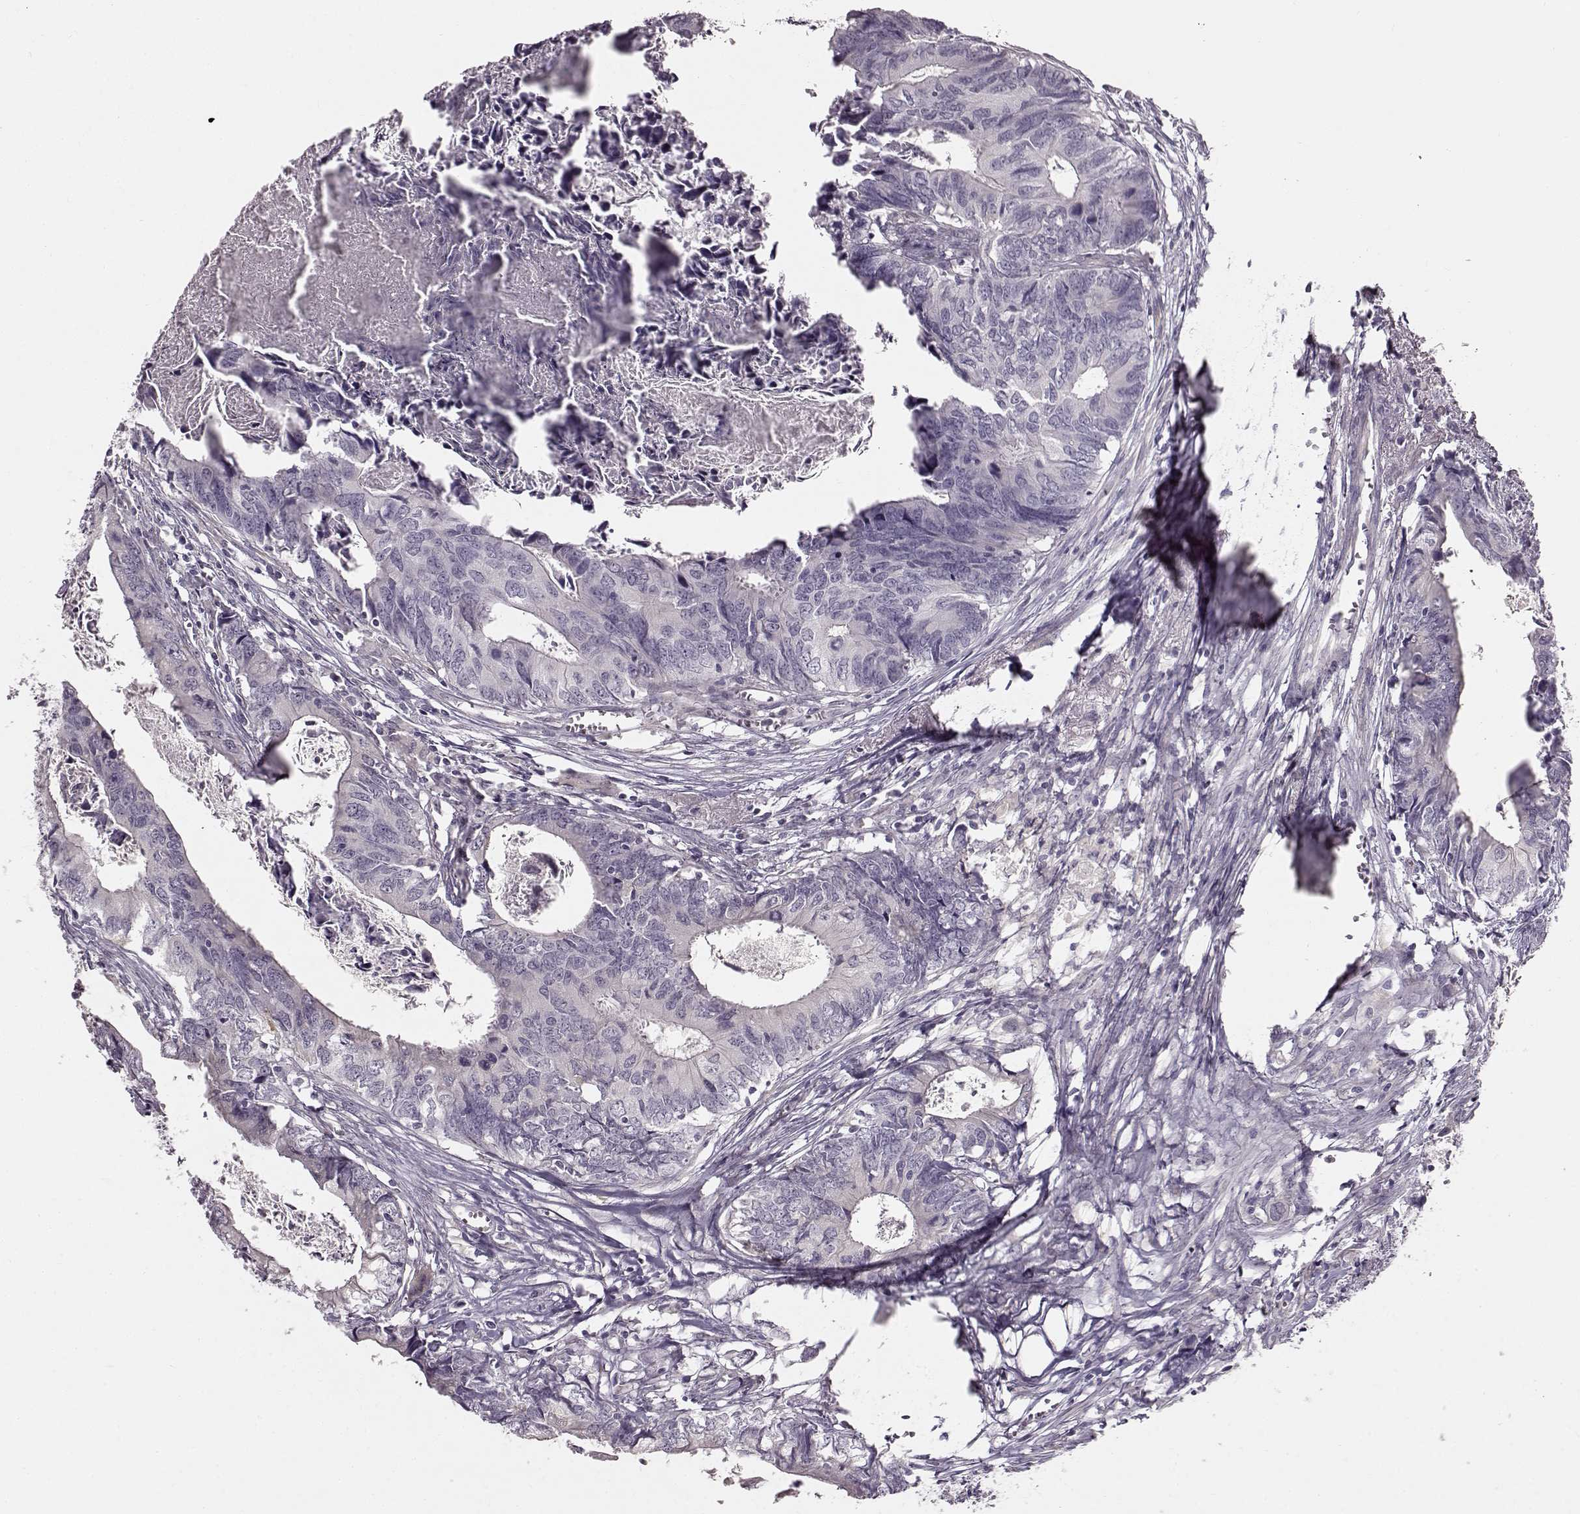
{"staining": {"intensity": "negative", "quantity": "none", "location": "none"}, "tissue": "colorectal cancer", "cell_type": "Tumor cells", "image_type": "cancer", "snomed": [{"axis": "morphology", "description": "Adenocarcinoma, NOS"}, {"axis": "topography", "description": "Colon"}], "caption": "IHC image of colorectal cancer stained for a protein (brown), which demonstrates no staining in tumor cells.", "gene": "MAP6D1", "patient": {"sex": "female", "age": 82}}